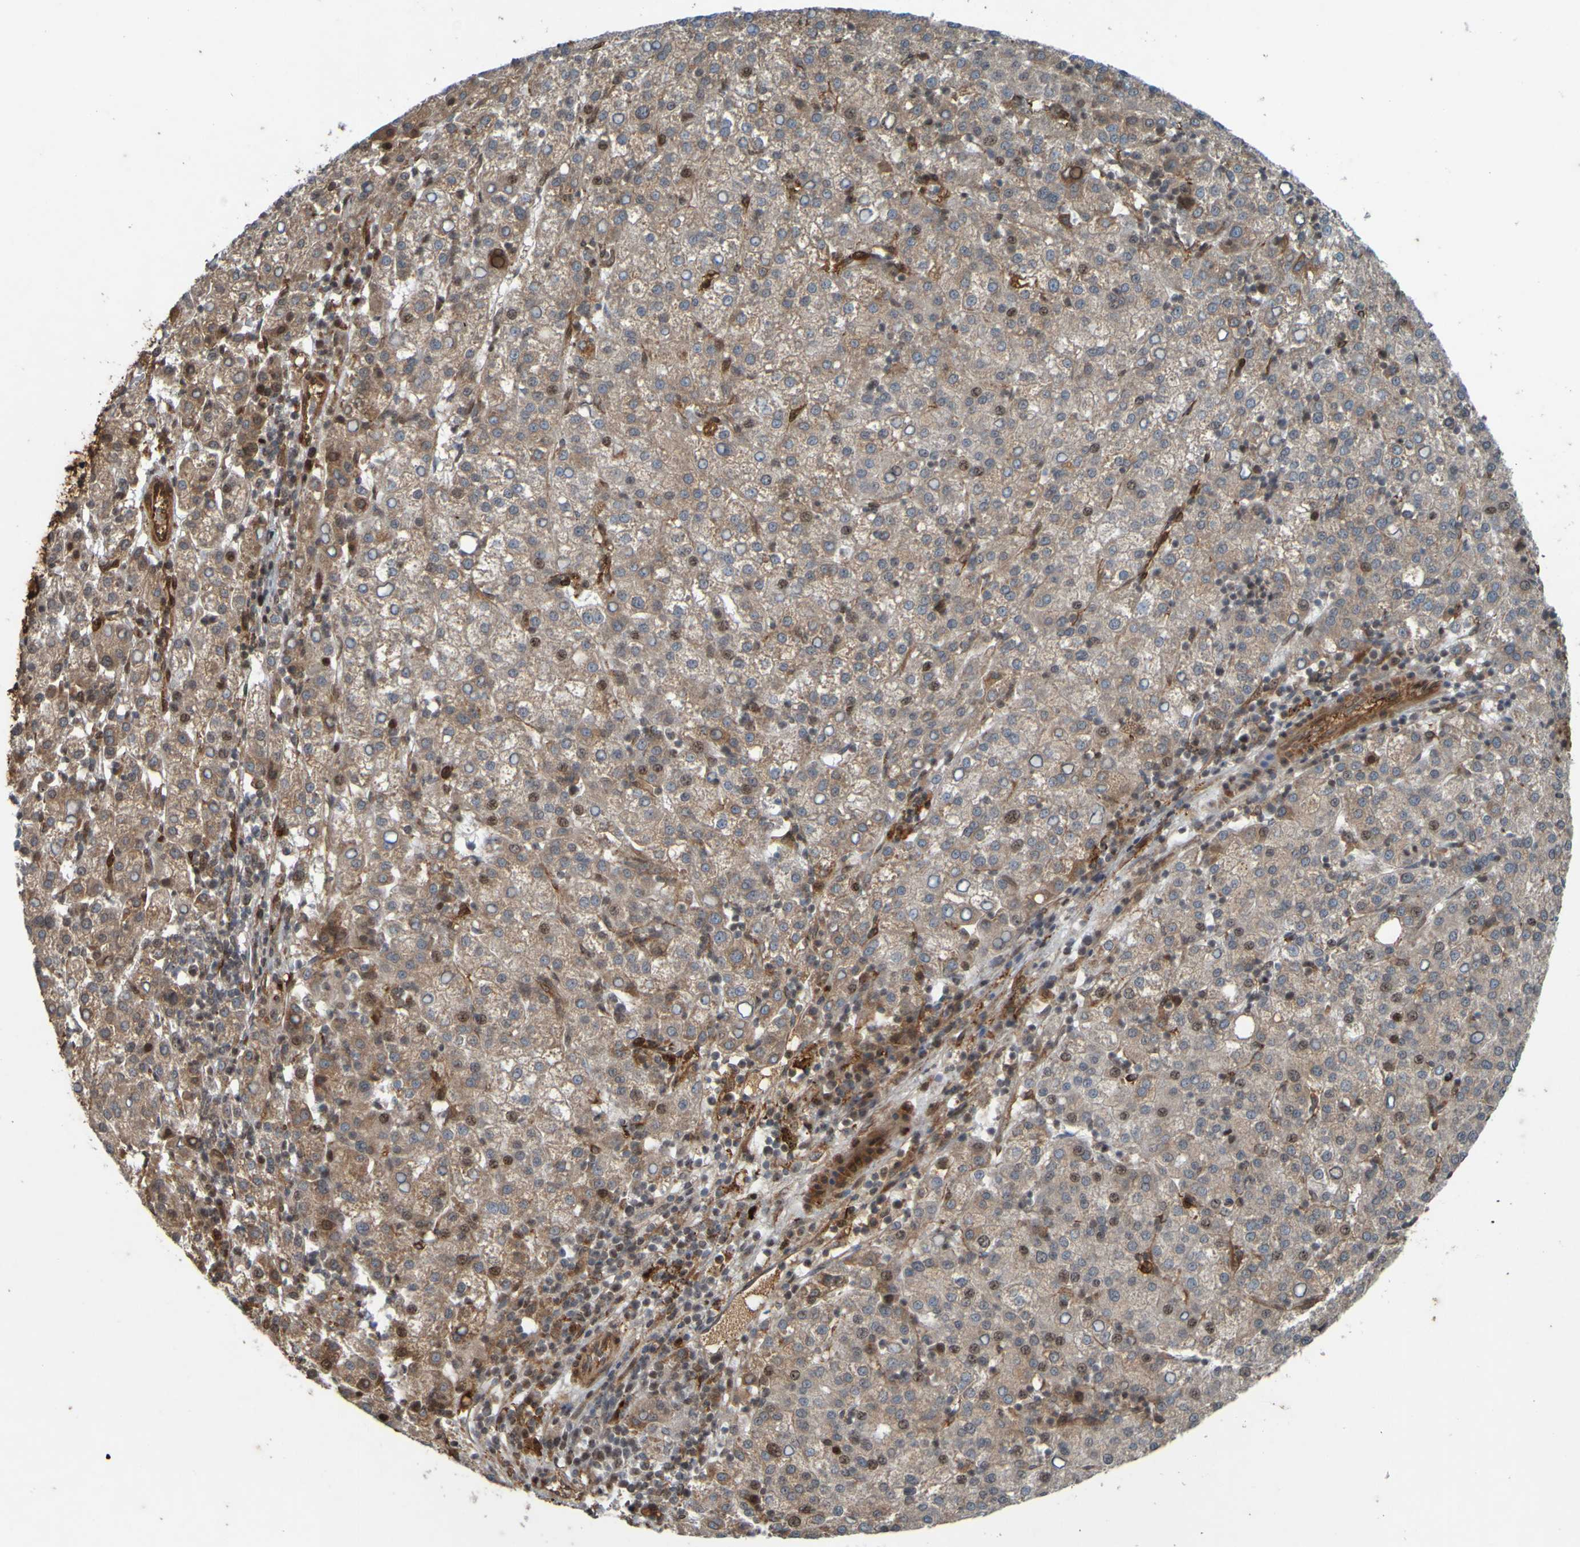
{"staining": {"intensity": "weak", "quantity": ">75%", "location": "cytoplasmic/membranous"}, "tissue": "liver cancer", "cell_type": "Tumor cells", "image_type": "cancer", "snomed": [{"axis": "morphology", "description": "Carcinoma, Hepatocellular, NOS"}, {"axis": "topography", "description": "Liver"}], "caption": "There is low levels of weak cytoplasmic/membranous positivity in tumor cells of liver hepatocellular carcinoma, as demonstrated by immunohistochemical staining (brown color).", "gene": "GUCY1A1", "patient": {"sex": "female", "age": 58}}